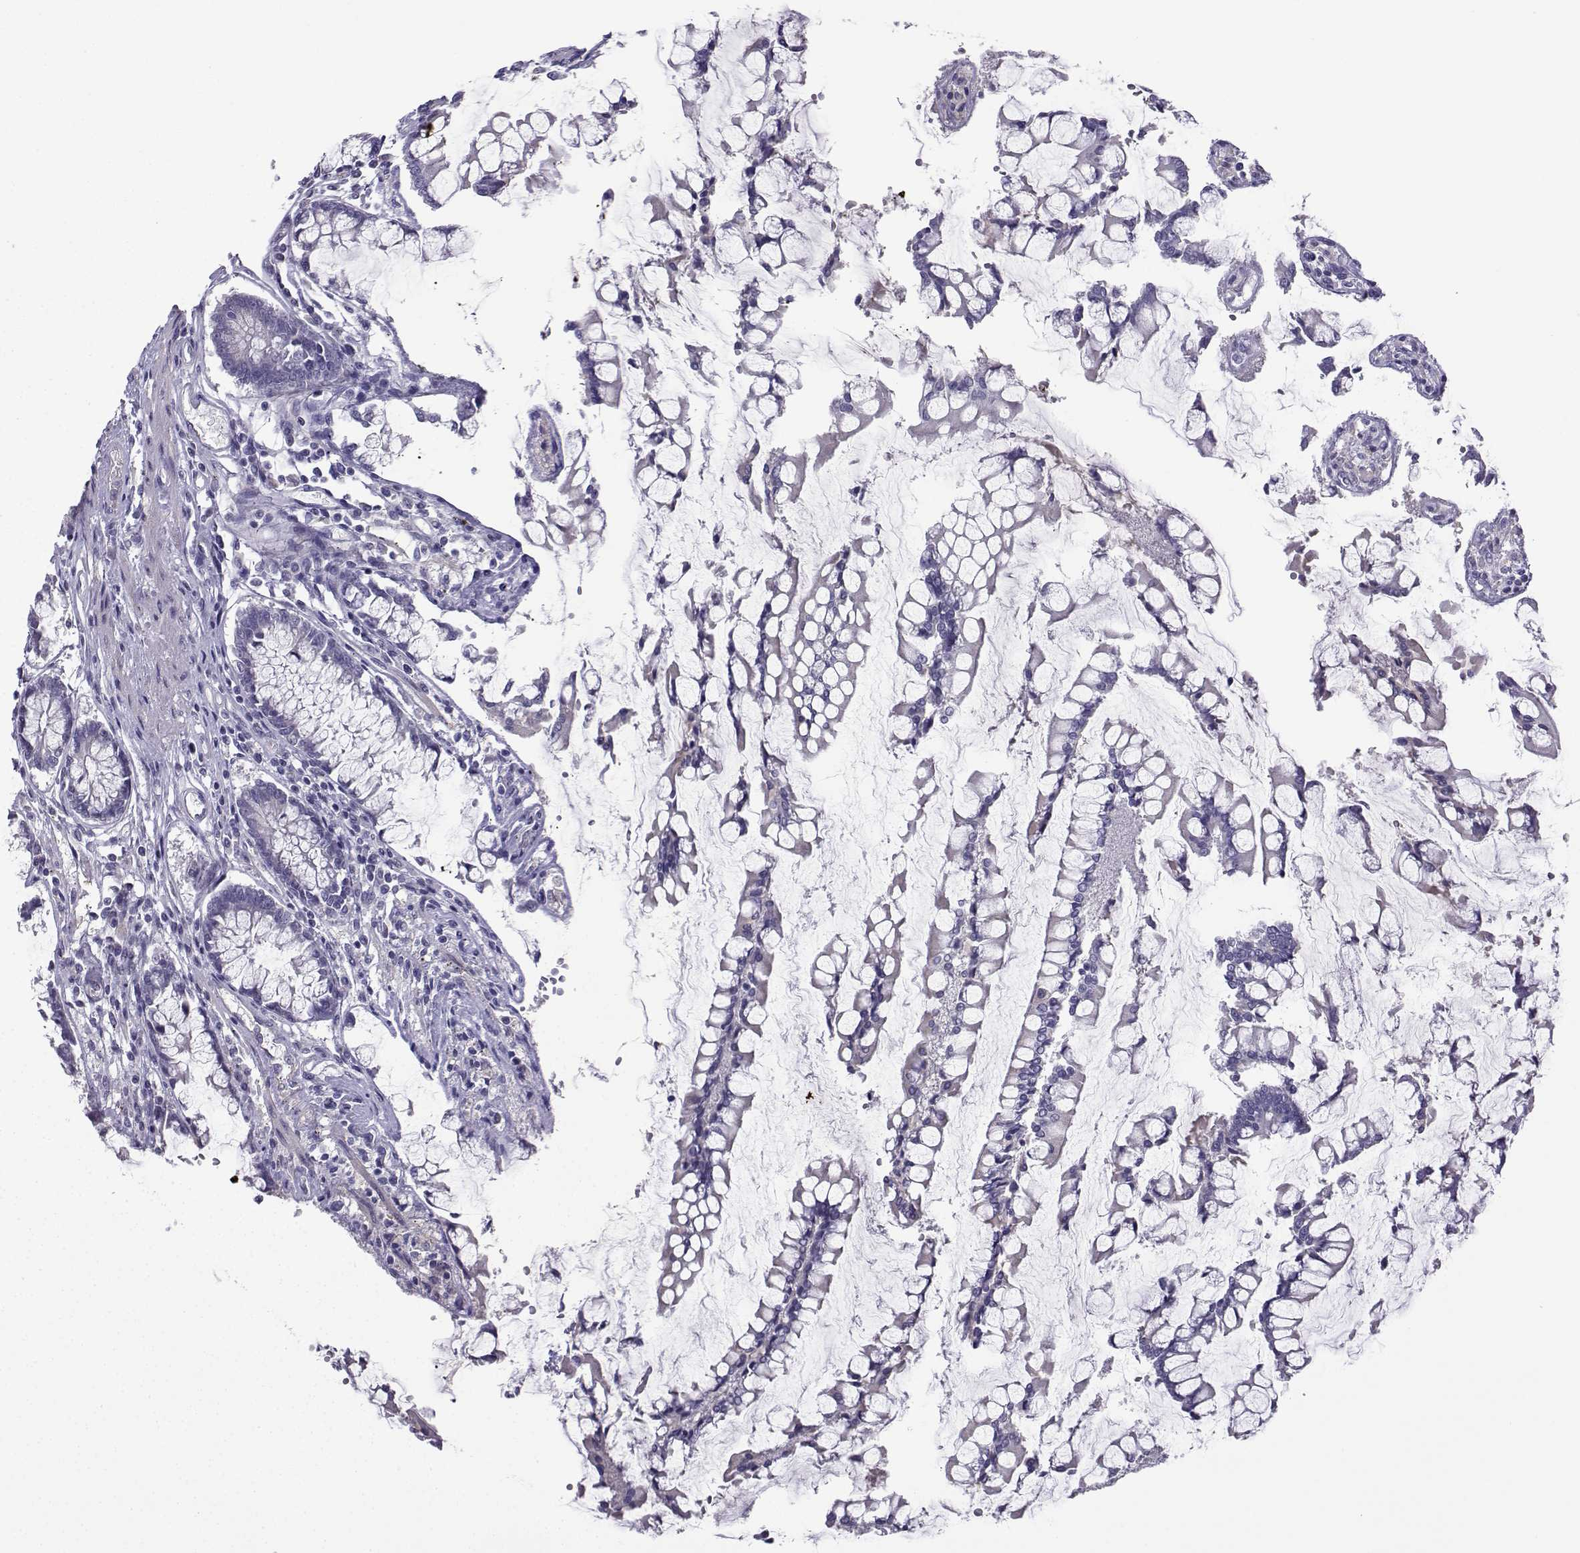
{"staining": {"intensity": "negative", "quantity": "none", "location": "none"}, "tissue": "carcinoid", "cell_type": "Tumor cells", "image_type": "cancer", "snomed": [{"axis": "morphology", "description": "Carcinoid, malignant, NOS"}, {"axis": "topography", "description": "Small intestine"}], "caption": "A histopathology image of malignant carcinoid stained for a protein shows no brown staining in tumor cells. The staining is performed using DAB (3,3'-diaminobenzidine) brown chromogen with nuclei counter-stained in using hematoxylin.", "gene": "SPACA7", "patient": {"sex": "female", "age": 65}}